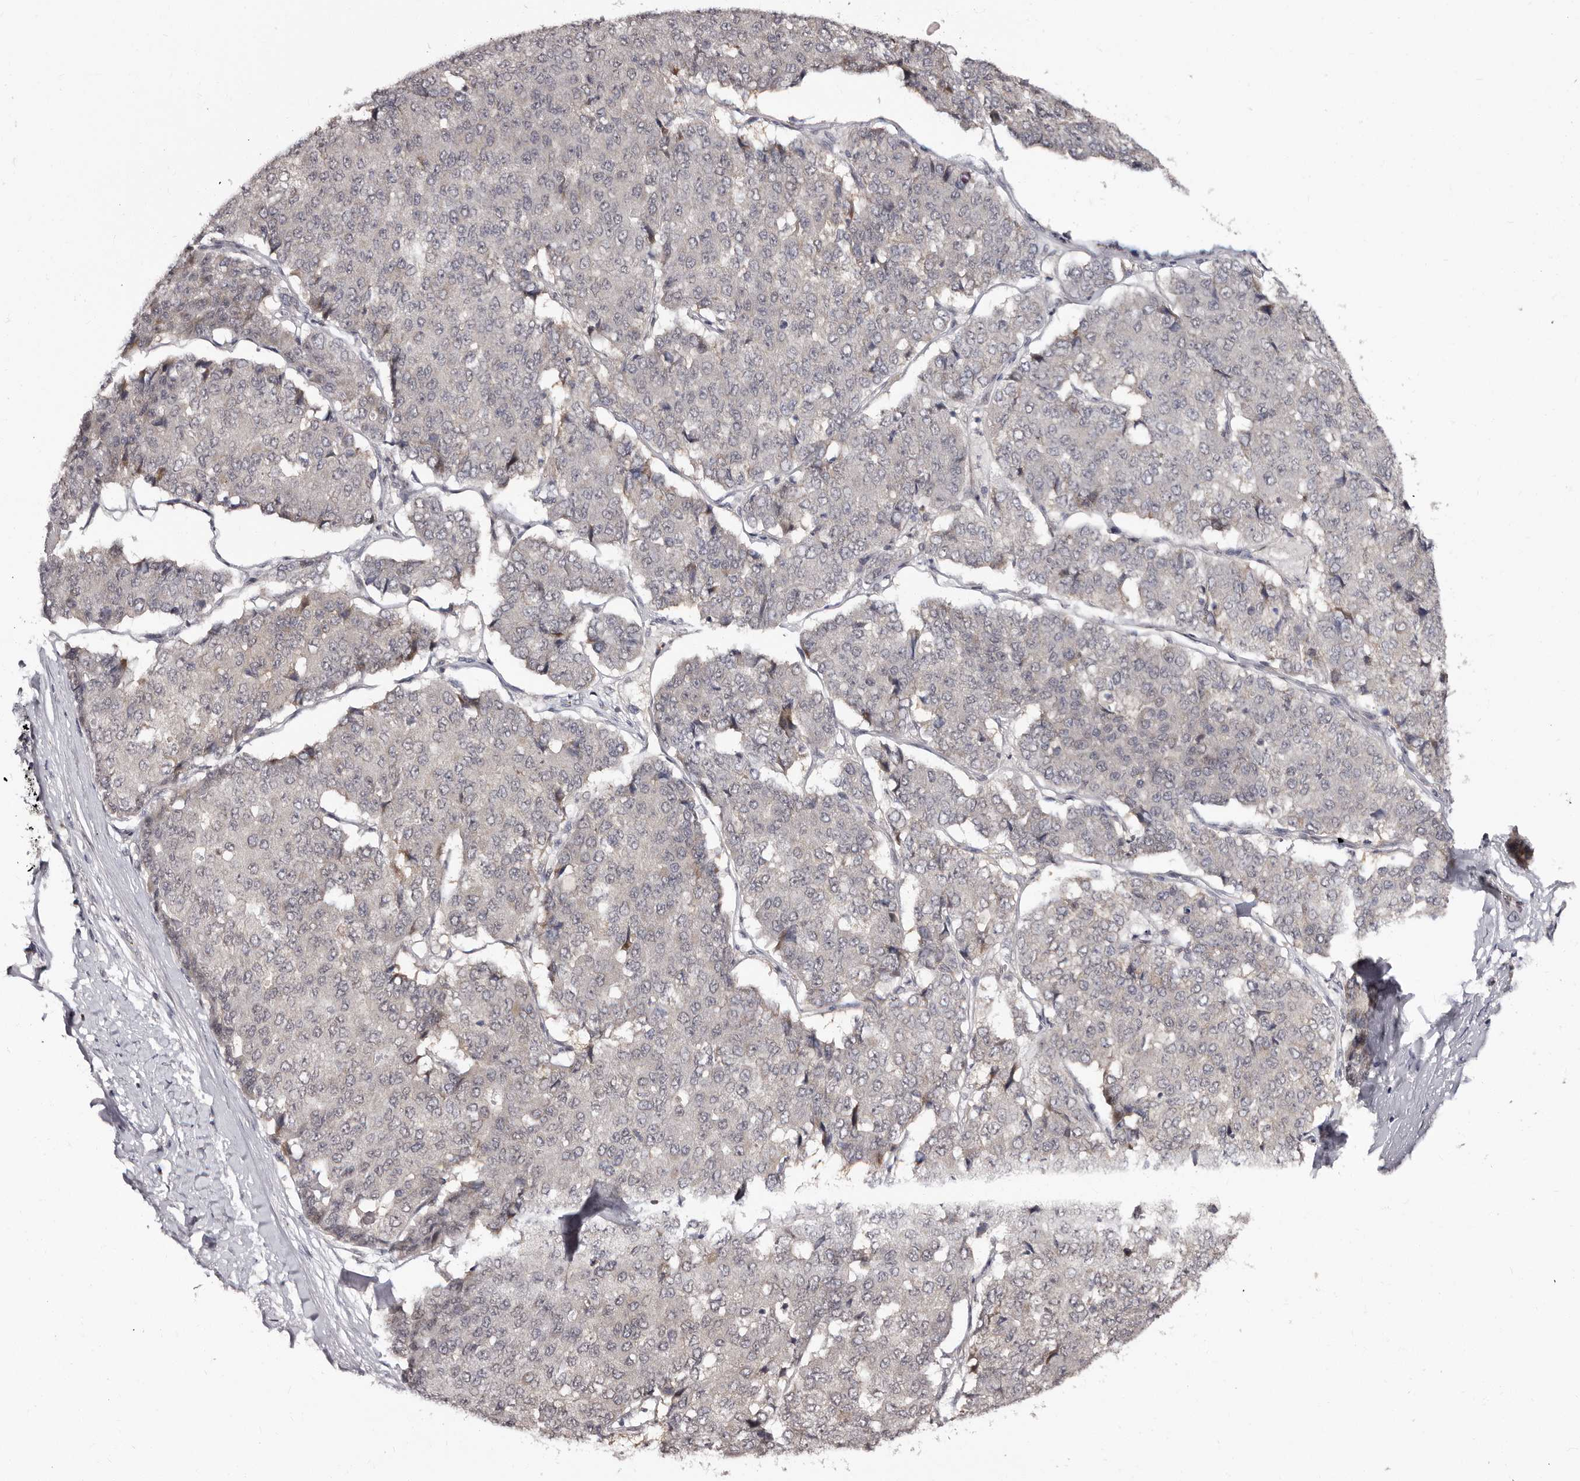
{"staining": {"intensity": "negative", "quantity": "none", "location": "none"}, "tissue": "pancreatic cancer", "cell_type": "Tumor cells", "image_type": "cancer", "snomed": [{"axis": "morphology", "description": "Adenocarcinoma, NOS"}, {"axis": "topography", "description": "Pancreas"}], "caption": "Tumor cells show no significant staining in adenocarcinoma (pancreatic). (DAB IHC, high magnification).", "gene": "PHF20L1", "patient": {"sex": "male", "age": 50}}